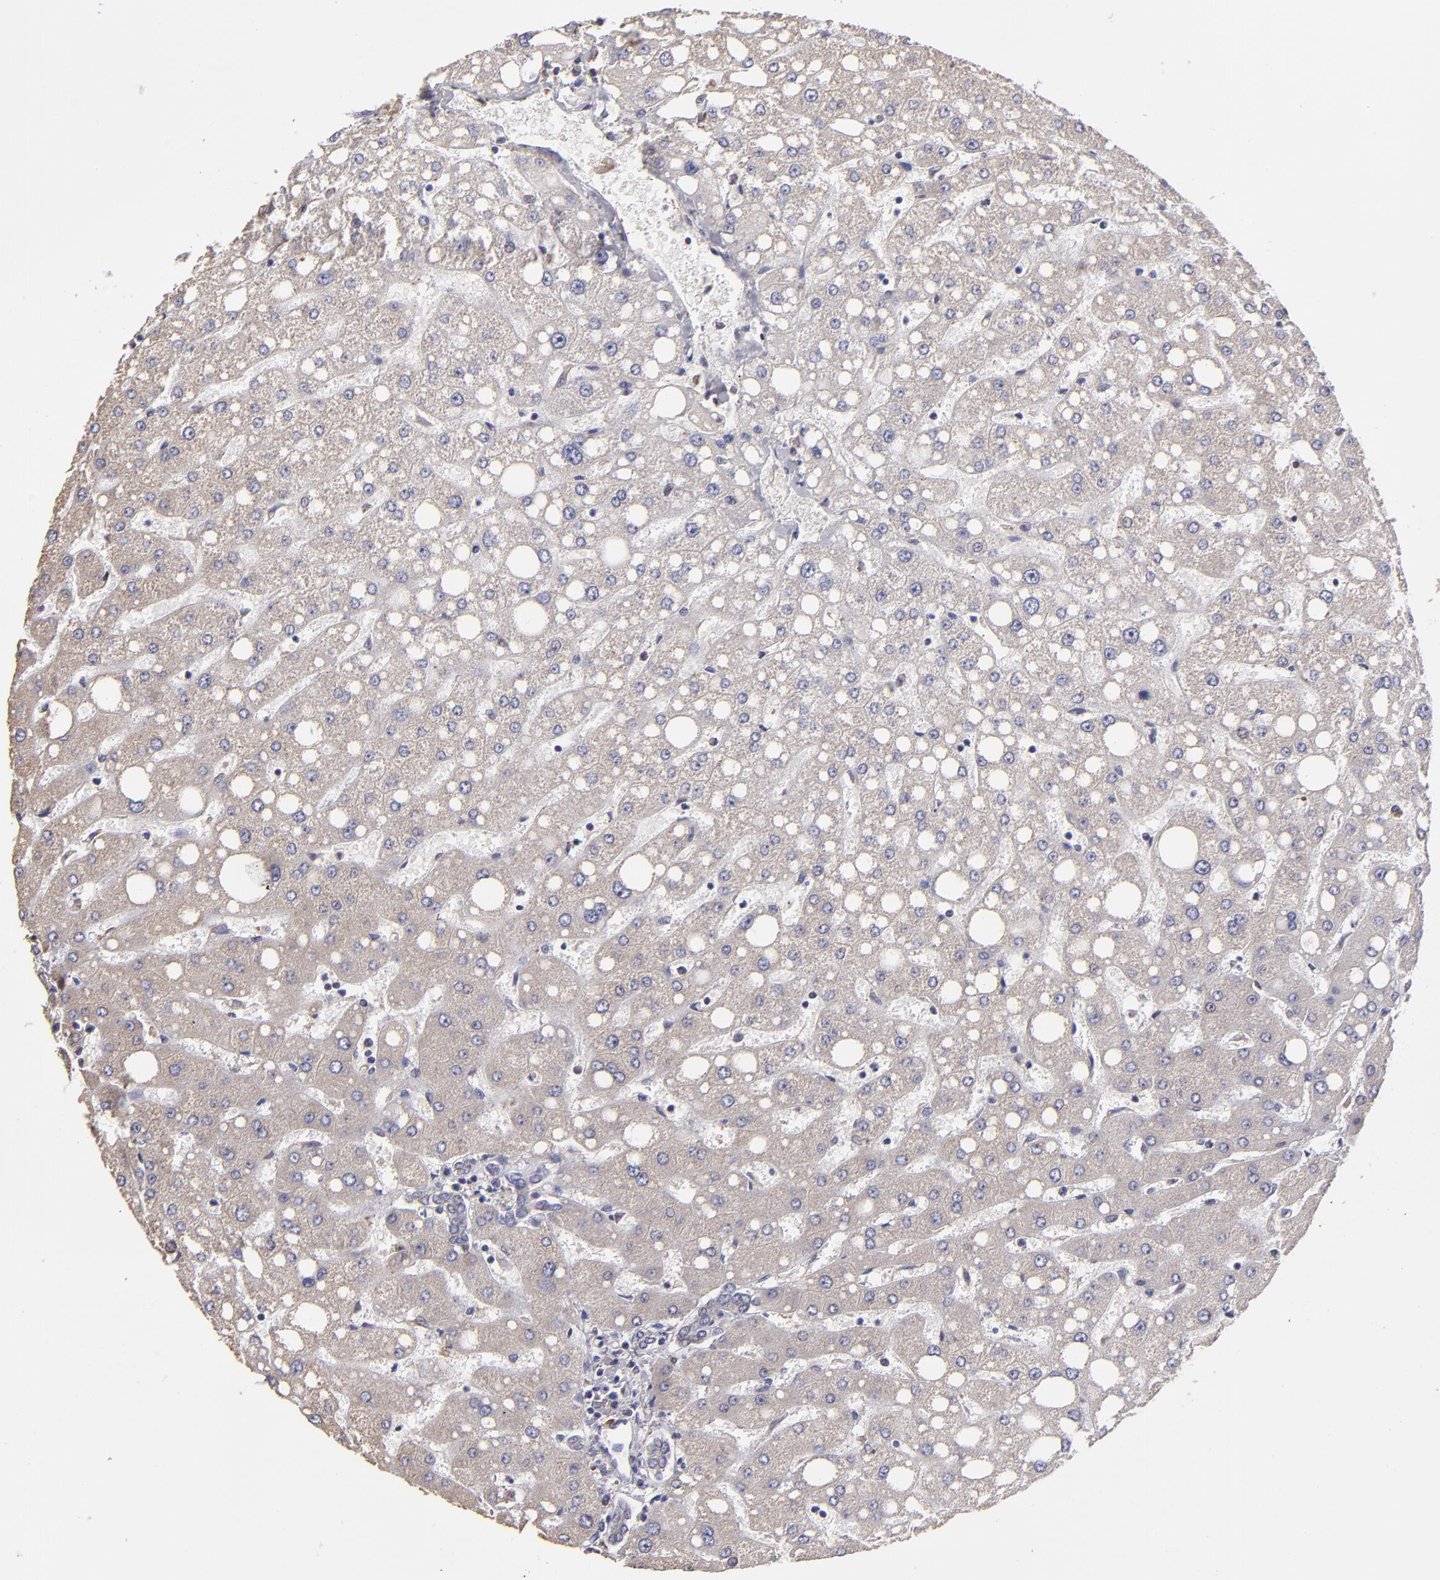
{"staining": {"intensity": "weak", "quantity": ">75%", "location": "cytoplasmic/membranous"}, "tissue": "liver", "cell_type": "Cholangiocytes", "image_type": "normal", "snomed": [{"axis": "morphology", "description": "Normal tissue, NOS"}, {"axis": "topography", "description": "Liver"}], "caption": "Immunohistochemical staining of benign human liver shows >75% levels of weak cytoplasmic/membranous protein expression in approximately >75% of cholangiocytes.", "gene": "CALR", "patient": {"sex": "male", "age": 49}}